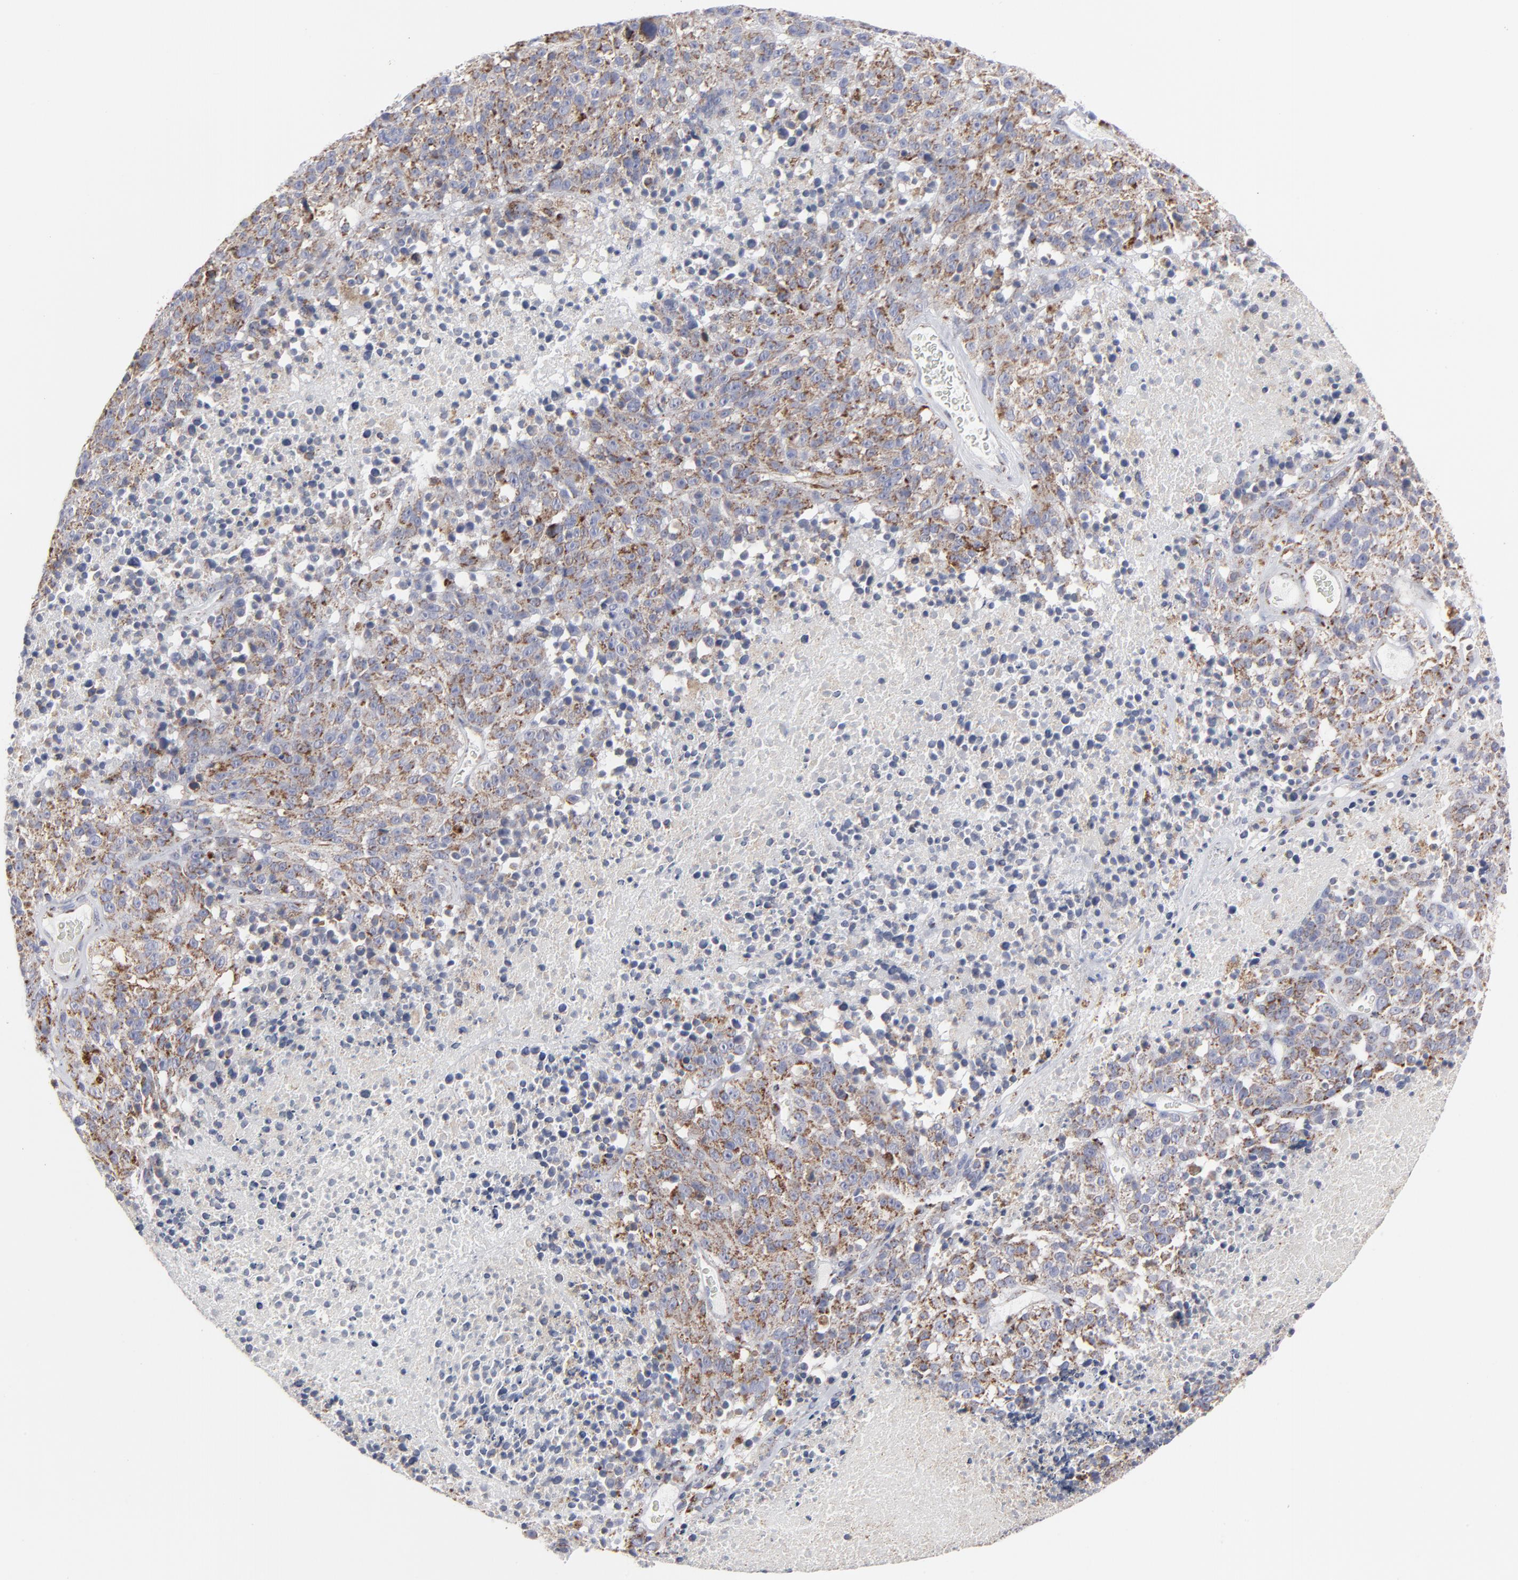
{"staining": {"intensity": "weak", "quantity": "25%-75%", "location": "cytoplasmic/membranous"}, "tissue": "melanoma", "cell_type": "Tumor cells", "image_type": "cancer", "snomed": [{"axis": "morphology", "description": "Malignant melanoma, Metastatic site"}, {"axis": "topography", "description": "Cerebral cortex"}], "caption": "A brown stain shows weak cytoplasmic/membranous positivity of a protein in human malignant melanoma (metastatic site) tumor cells.", "gene": "TXNRD2", "patient": {"sex": "female", "age": 52}}